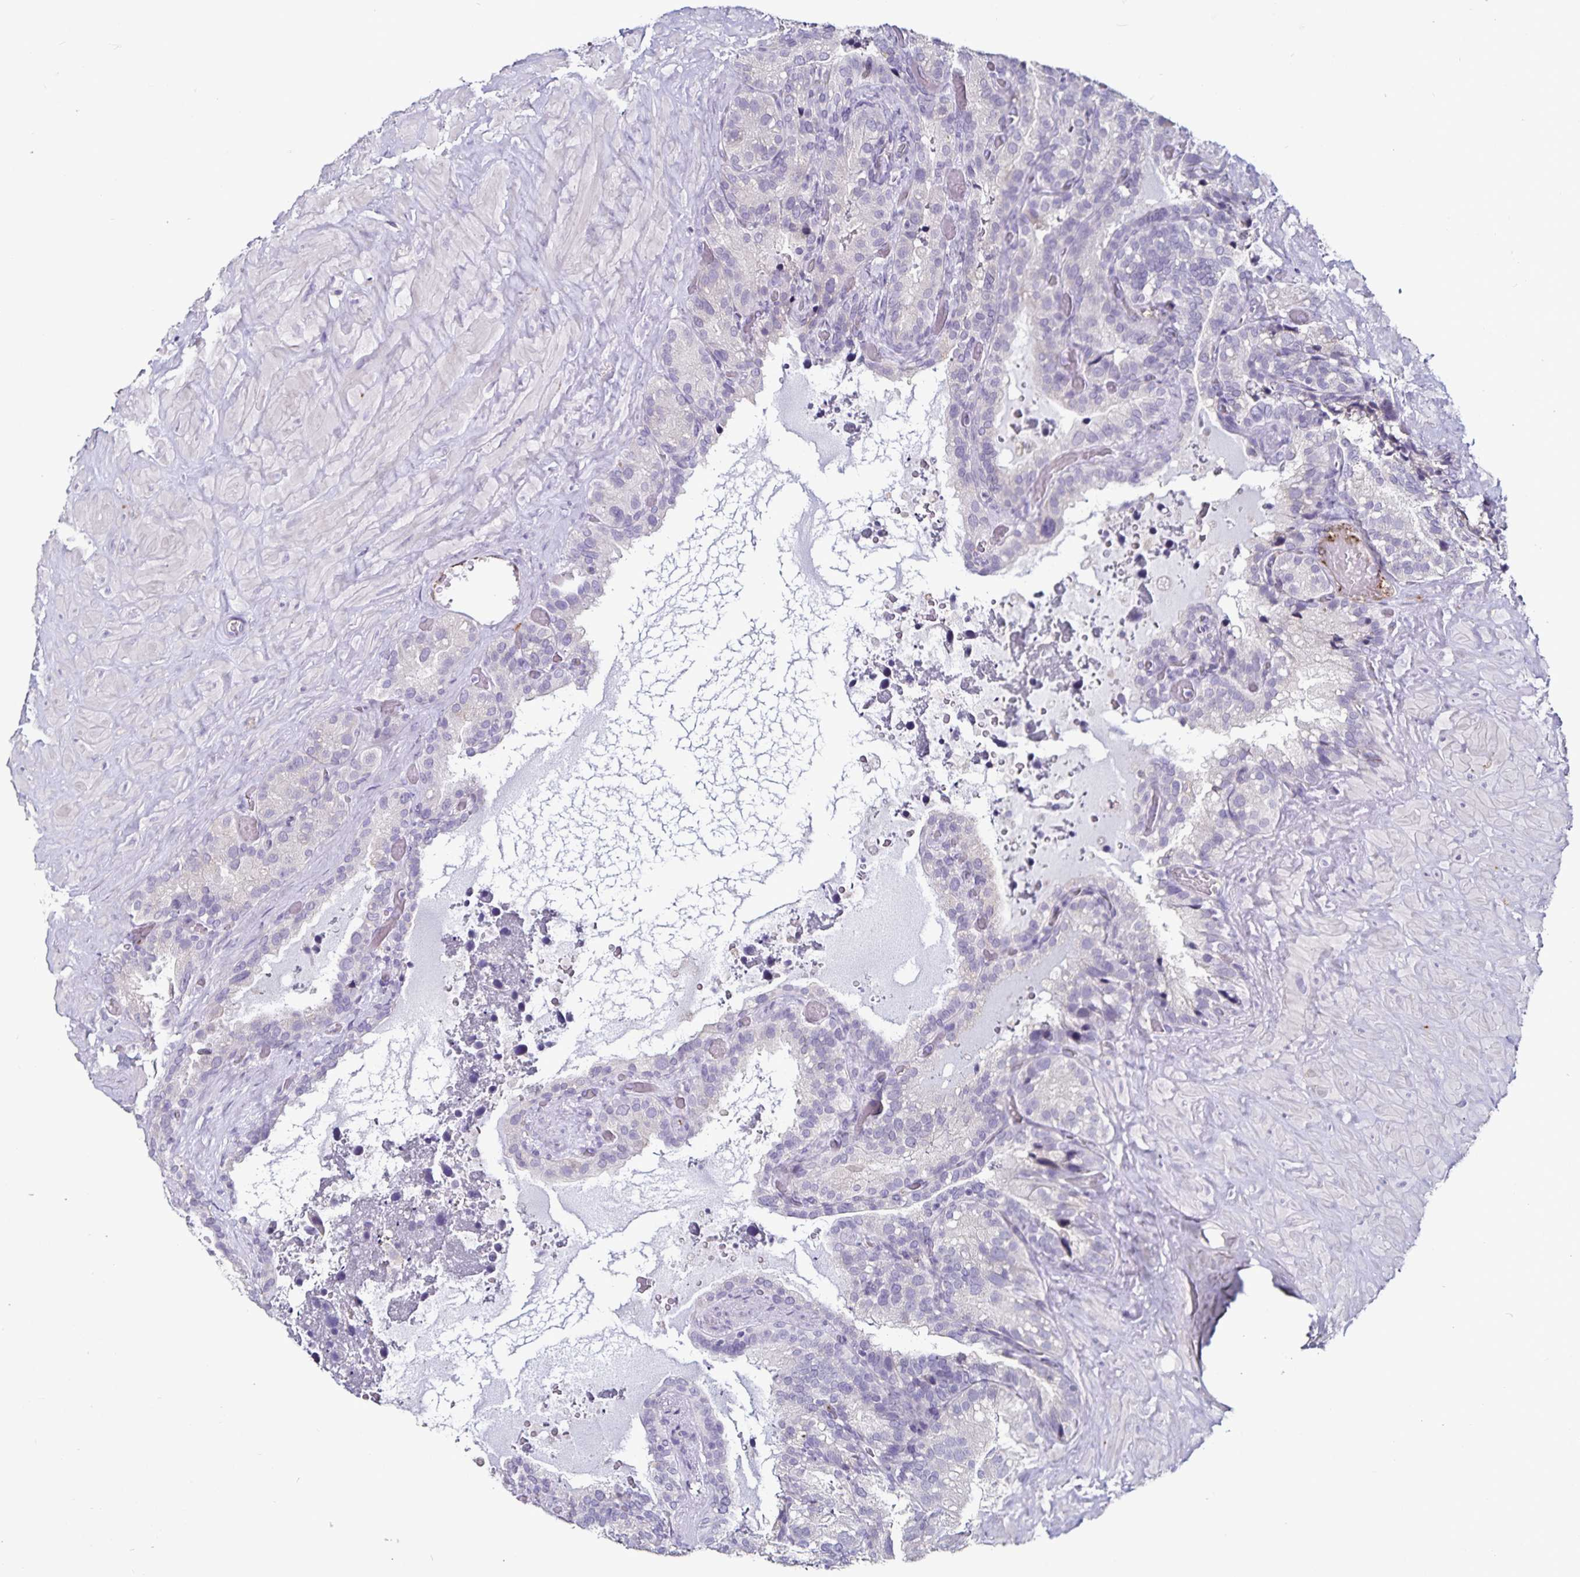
{"staining": {"intensity": "negative", "quantity": "none", "location": "none"}, "tissue": "seminal vesicle", "cell_type": "Glandular cells", "image_type": "normal", "snomed": [{"axis": "morphology", "description": "Normal tissue, NOS"}, {"axis": "topography", "description": "Seminal veicle"}], "caption": "IHC histopathology image of benign seminal vesicle: seminal vesicle stained with DAB (3,3'-diaminobenzidine) reveals no significant protein staining in glandular cells.", "gene": "TSPAN7", "patient": {"sex": "male", "age": 60}}